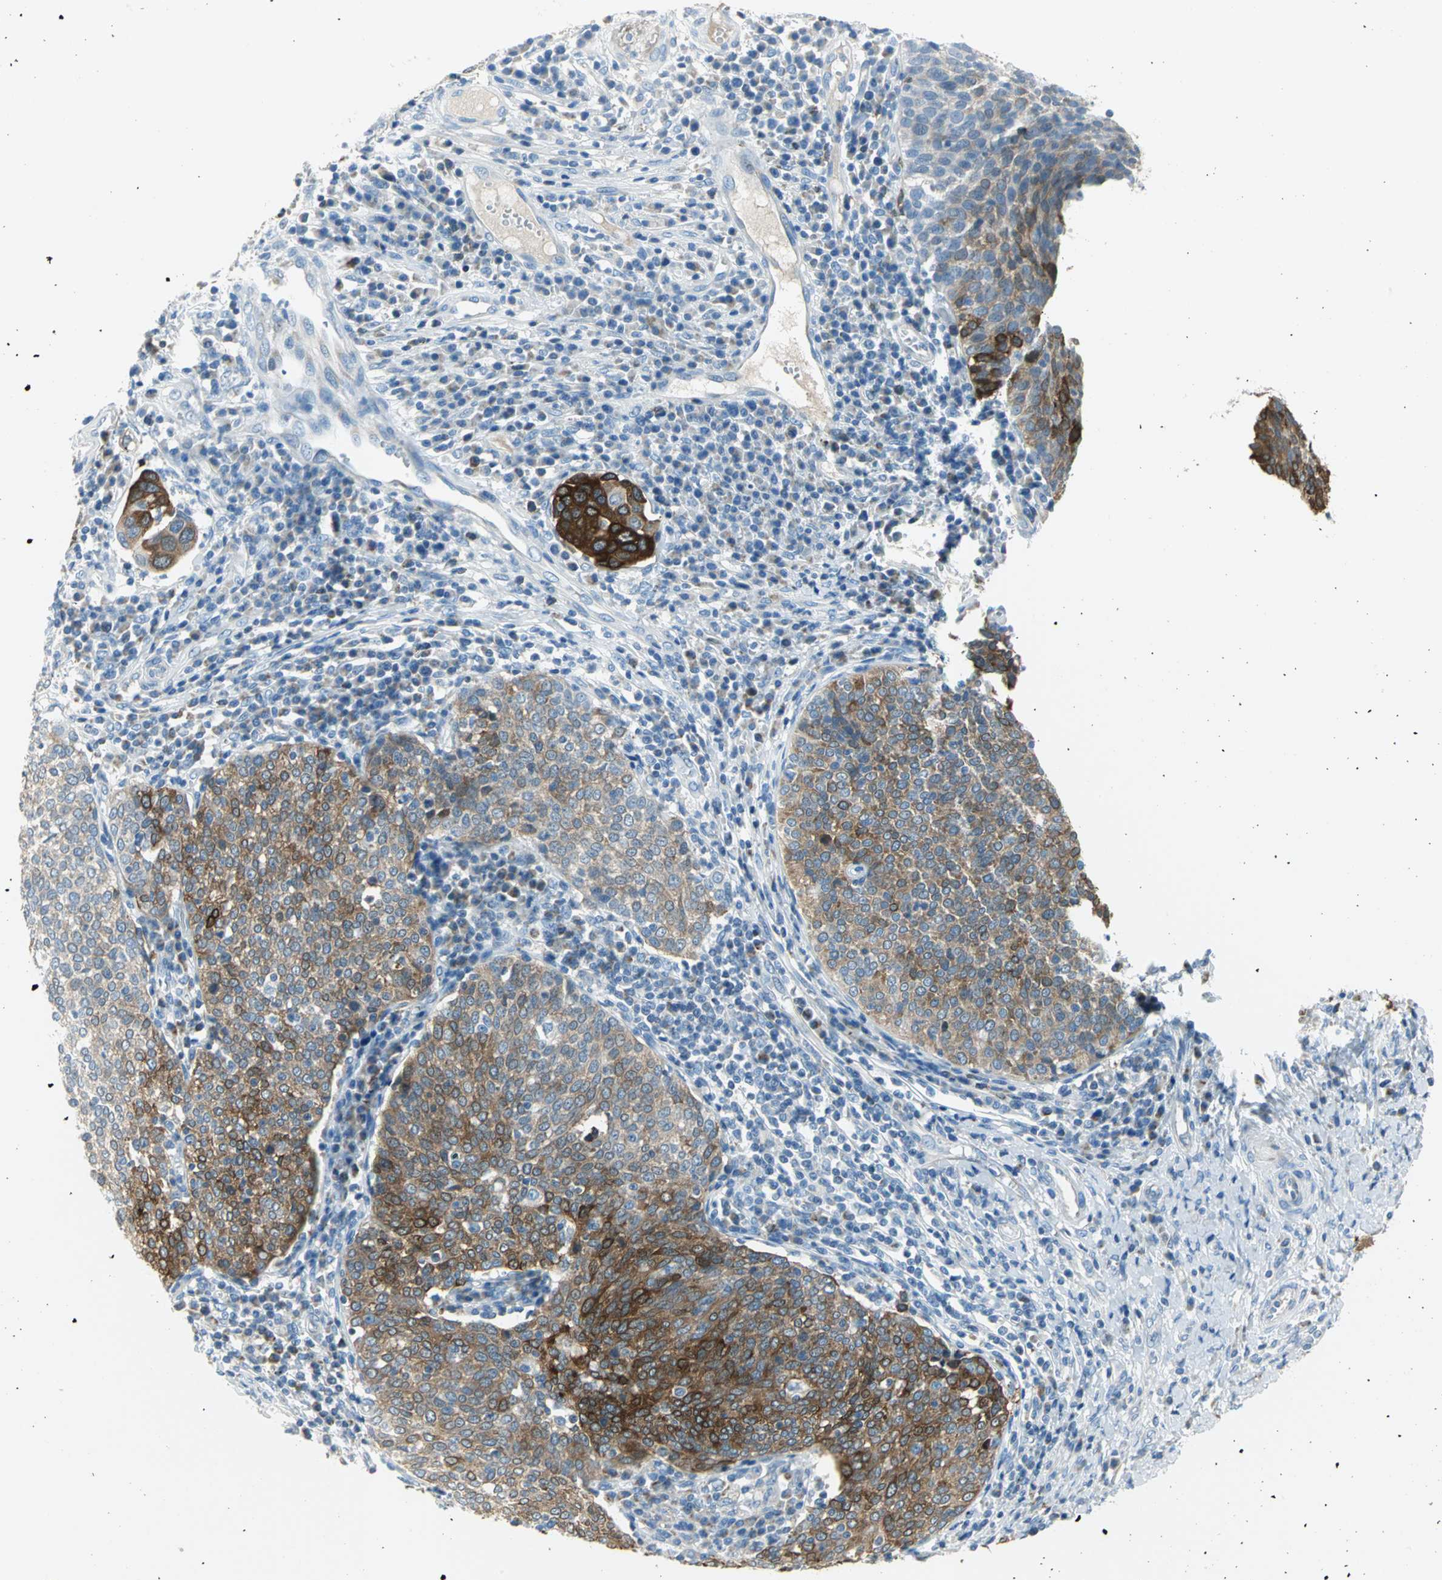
{"staining": {"intensity": "strong", "quantity": ">75%", "location": "cytoplasmic/membranous"}, "tissue": "cervical cancer", "cell_type": "Tumor cells", "image_type": "cancer", "snomed": [{"axis": "morphology", "description": "Squamous cell carcinoma, NOS"}, {"axis": "topography", "description": "Cervix"}], "caption": "There is high levels of strong cytoplasmic/membranous staining in tumor cells of cervical cancer, as demonstrated by immunohistochemical staining (brown color).", "gene": "ALOX15", "patient": {"sex": "female", "age": 40}}